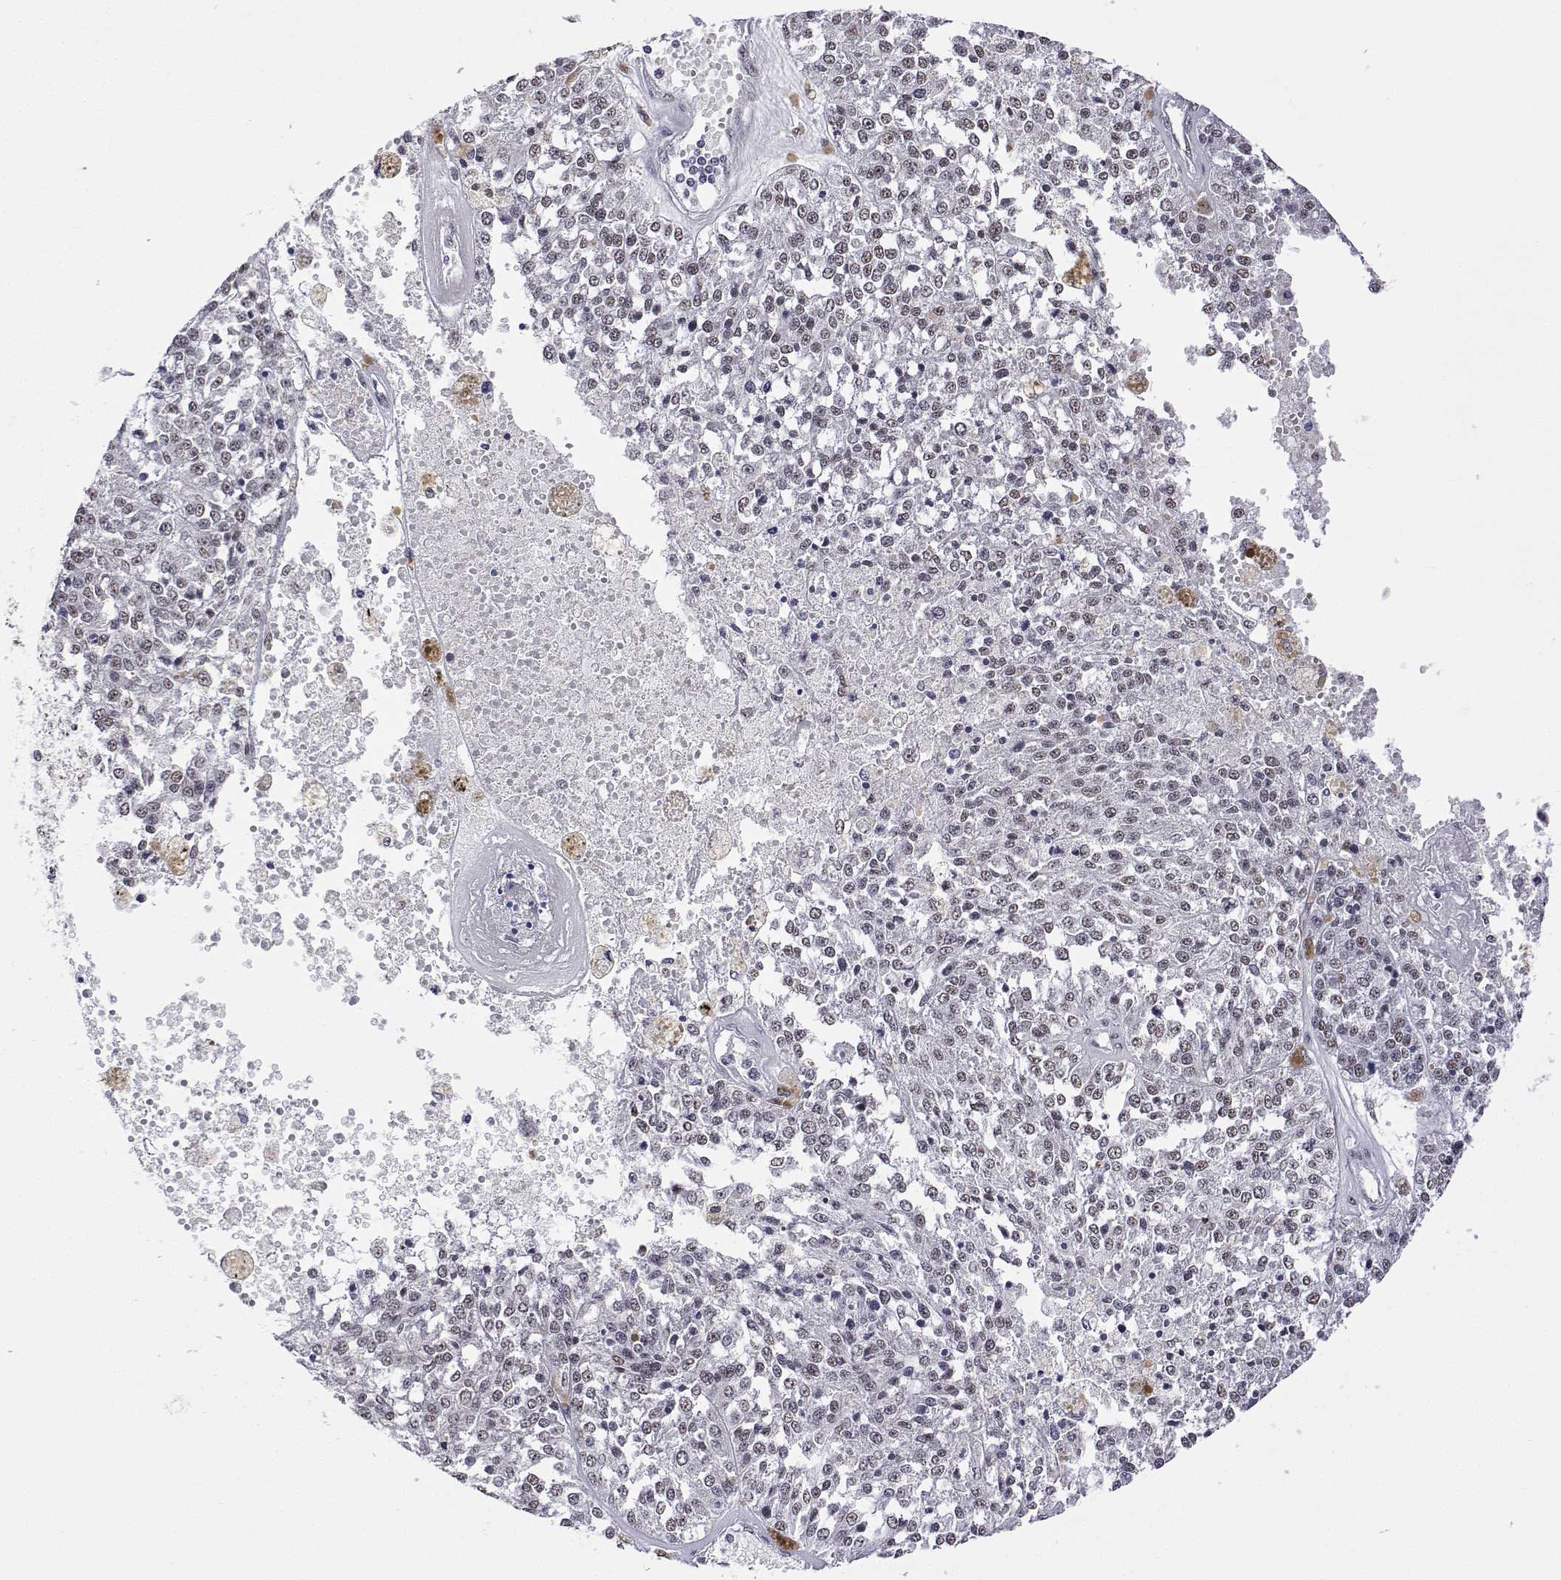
{"staining": {"intensity": "negative", "quantity": "none", "location": "none"}, "tissue": "melanoma", "cell_type": "Tumor cells", "image_type": "cancer", "snomed": [{"axis": "morphology", "description": "Malignant melanoma, Metastatic site"}, {"axis": "topography", "description": "Lymph node"}], "caption": "Immunohistochemical staining of human melanoma reveals no significant staining in tumor cells. The staining is performed using DAB (3,3'-diaminobenzidine) brown chromogen with nuclei counter-stained in using hematoxylin.", "gene": "ADAR", "patient": {"sex": "female", "age": 64}}